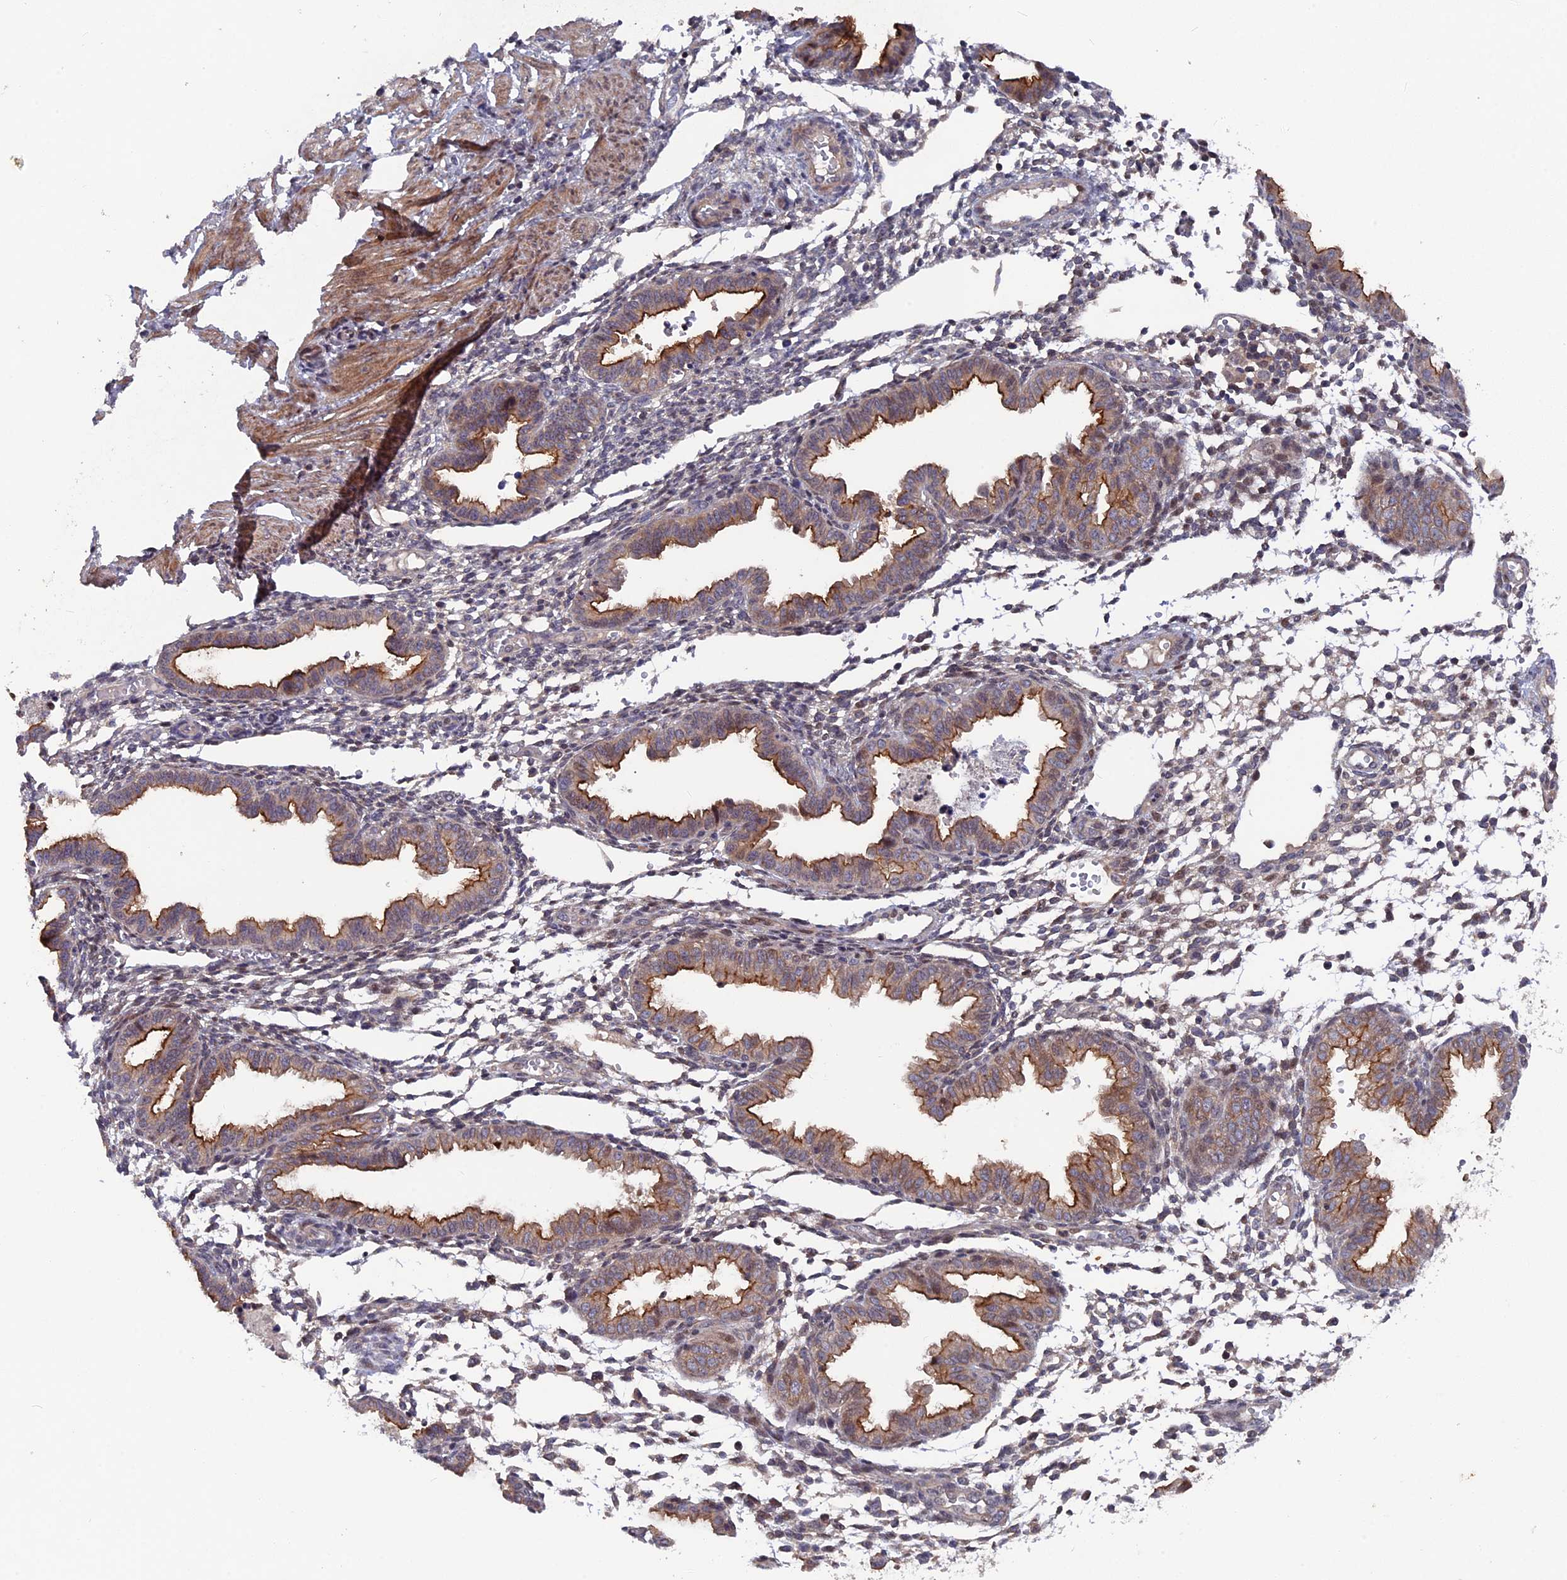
{"staining": {"intensity": "weak", "quantity": "25%-75%", "location": "nuclear"}, "tissue": "endometrium", "cell_type": "Cells in endometrial stroma", "image_type": "normal", "snomed": [{"axis": "morphology", "description": "Normal tissue, NOS"}, {"axis": "topography", "description": "Endometrium"}], "caption": "Immunohistochemical staining of benign human endometrium exhibits weak nuclear protein expression in about 25%-75% of cells in endometrial stroma.", "gene": "TMC5", "patient": {"sex": "female", "age": 33}}